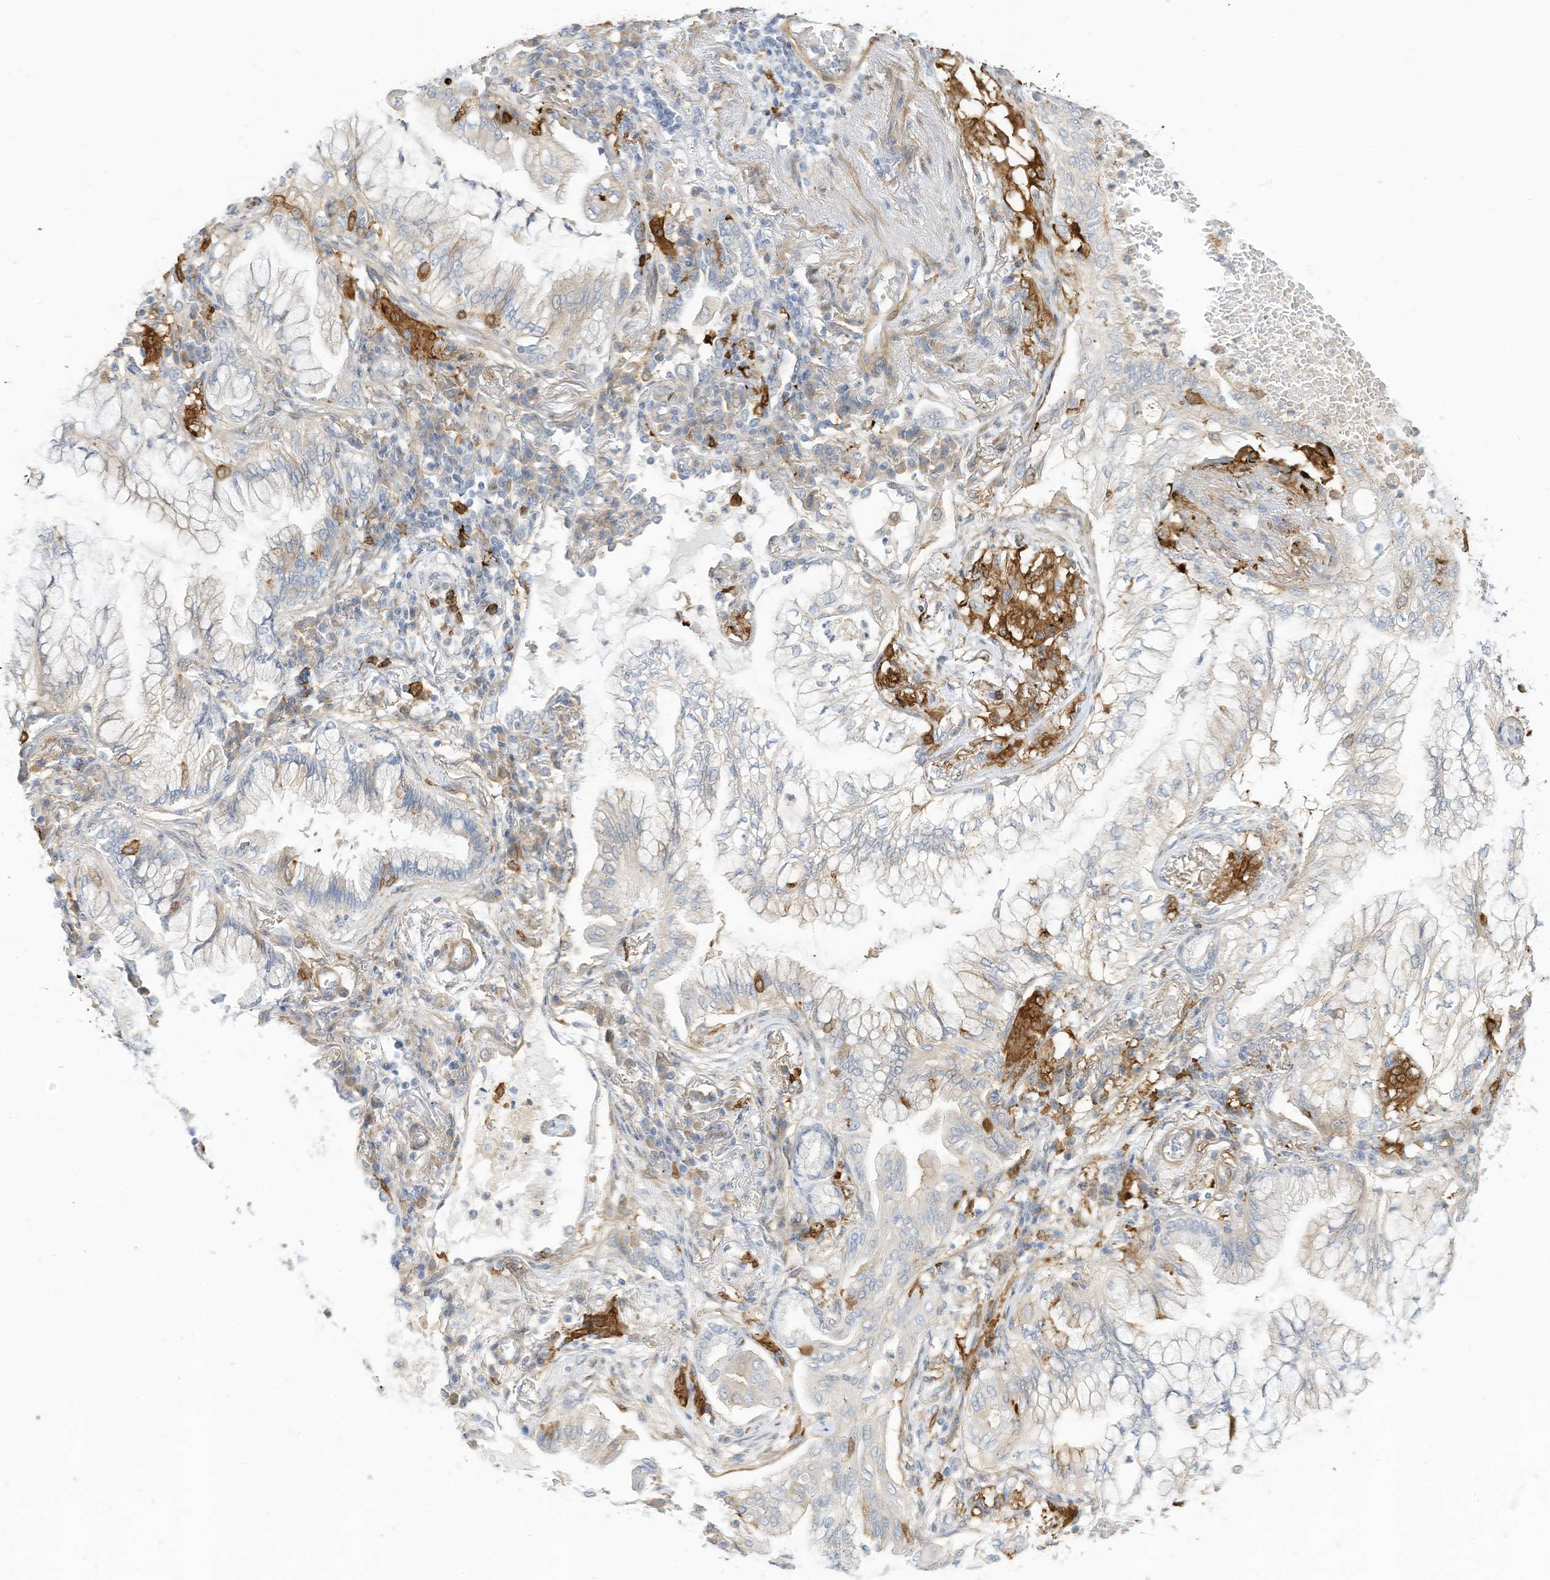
{"staining": {"intensity": "negative", "quantity": "none", "location": "none"}, "tissue": "lung cancer", "cell_type": "Tumor cells", "image_type": "cancer", "snomed": [{"axis": "morphology", "description": "Adenocarcinoma, NOS"}, {"axis": "topography", "description": "Lung"}], "caption": "The immunohistochemistry (IHC) photomicrograph has no significant positivity in tumor cells of adenocarcinoma (lung) tissue. The staining was performed using DAB to visualize the protein expression in brown, while the nuclei were stained in blue with hematoxylin (Magnification: 20x).", "gene": "ATP13A1", "patient": {"sex": "female", "age": 70}}